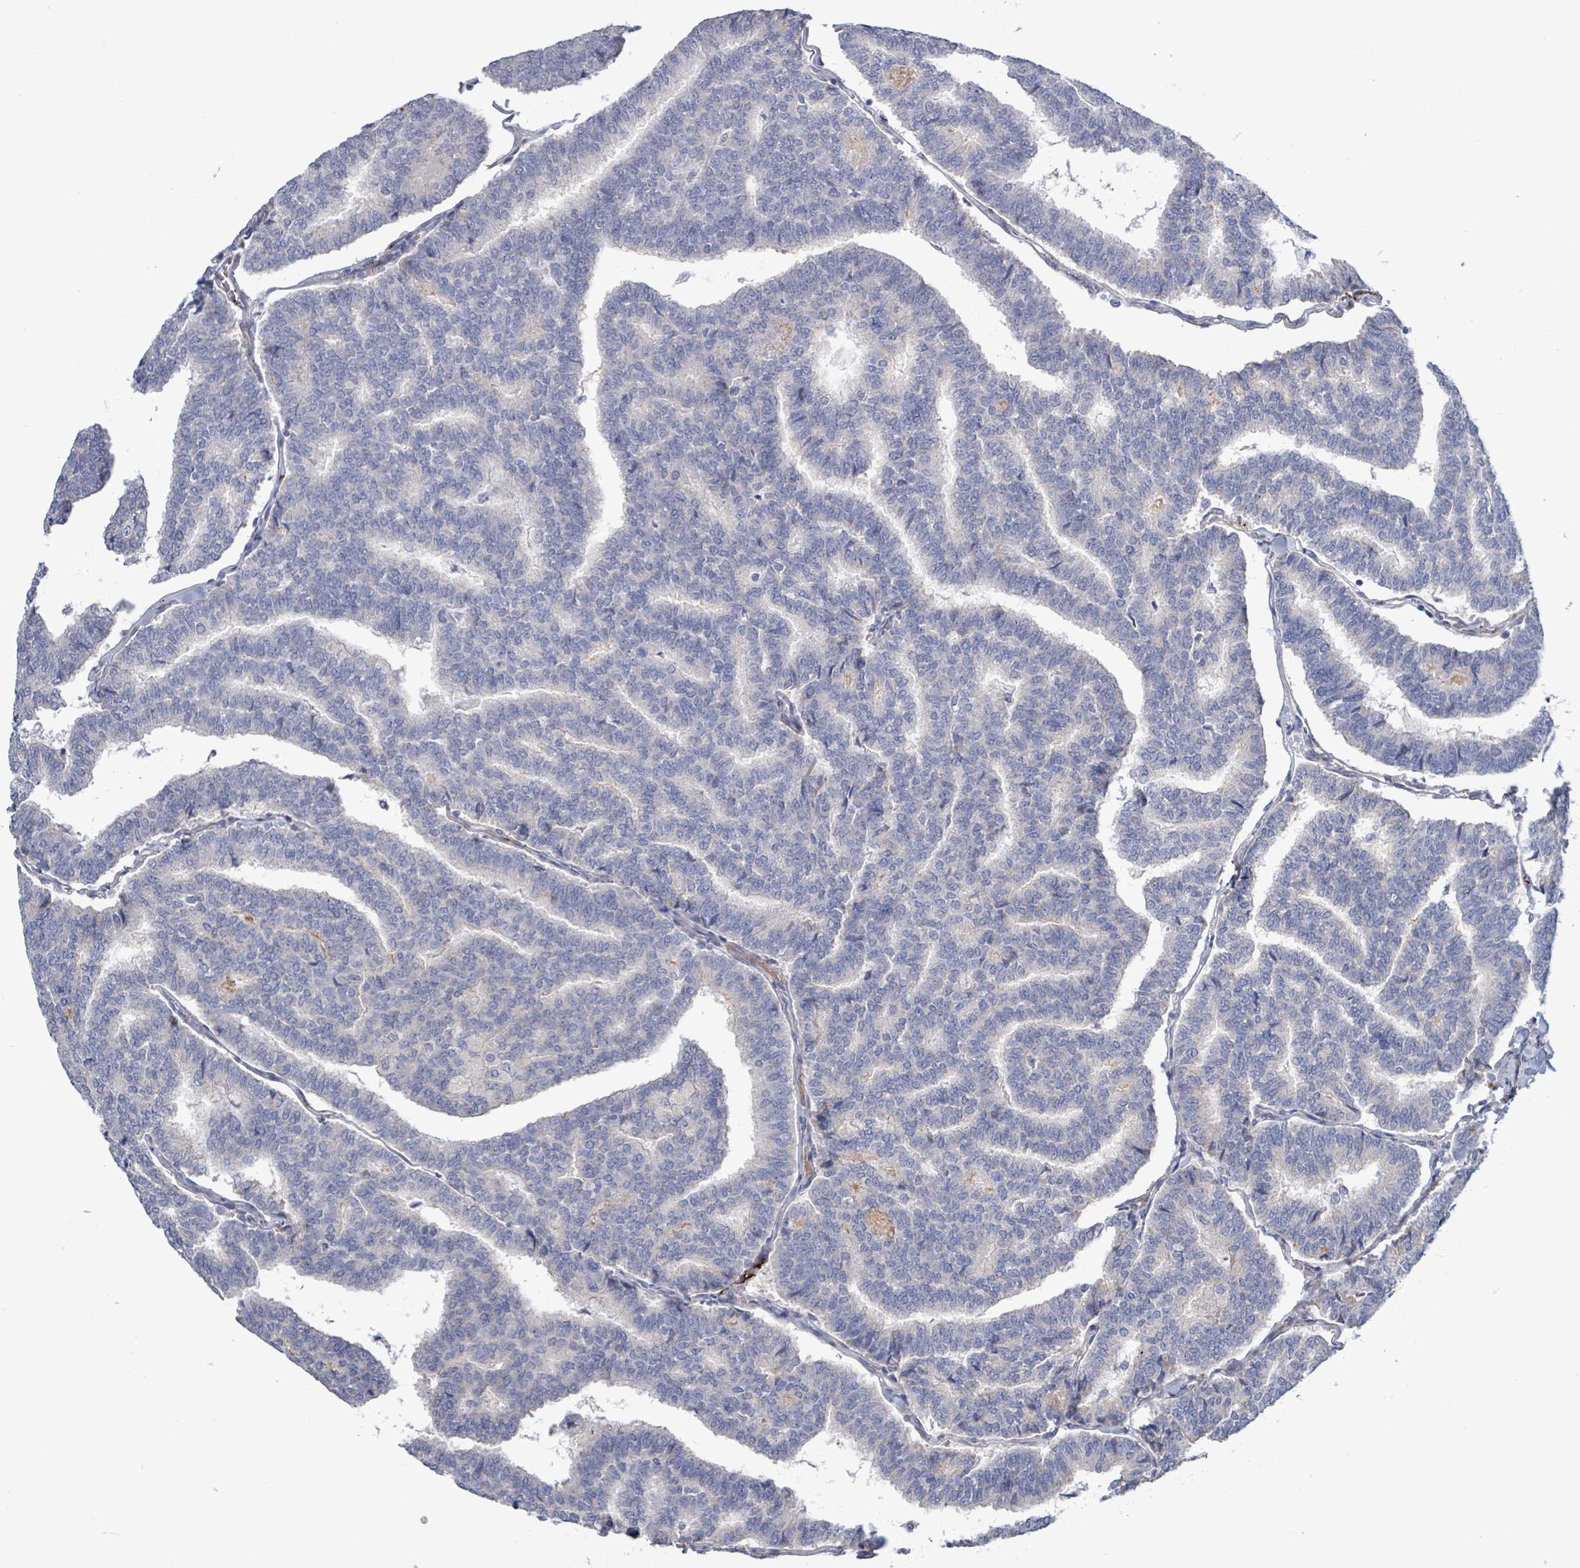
{"staining": {"intensity": "negative", "quantity": "none", "location": "none"}, "tissue": "thyroid cancer", "cell_type": "Tumor cells", "image_type": "cancer", "snomed": [{"axis": "morphology", "description": "Papillary adenocarcinoma, NOS"}, {"axis": "topography", "description": "Thyroid gland"}], "caption": "IHC histopathology image of thyroid cancer (papillary adenocarcinoma) stained for a protein (brown), which shows no expression in tumor cells.", "gene": "DMRTC1B", "patient": {"sex": "female", "age": 35}}